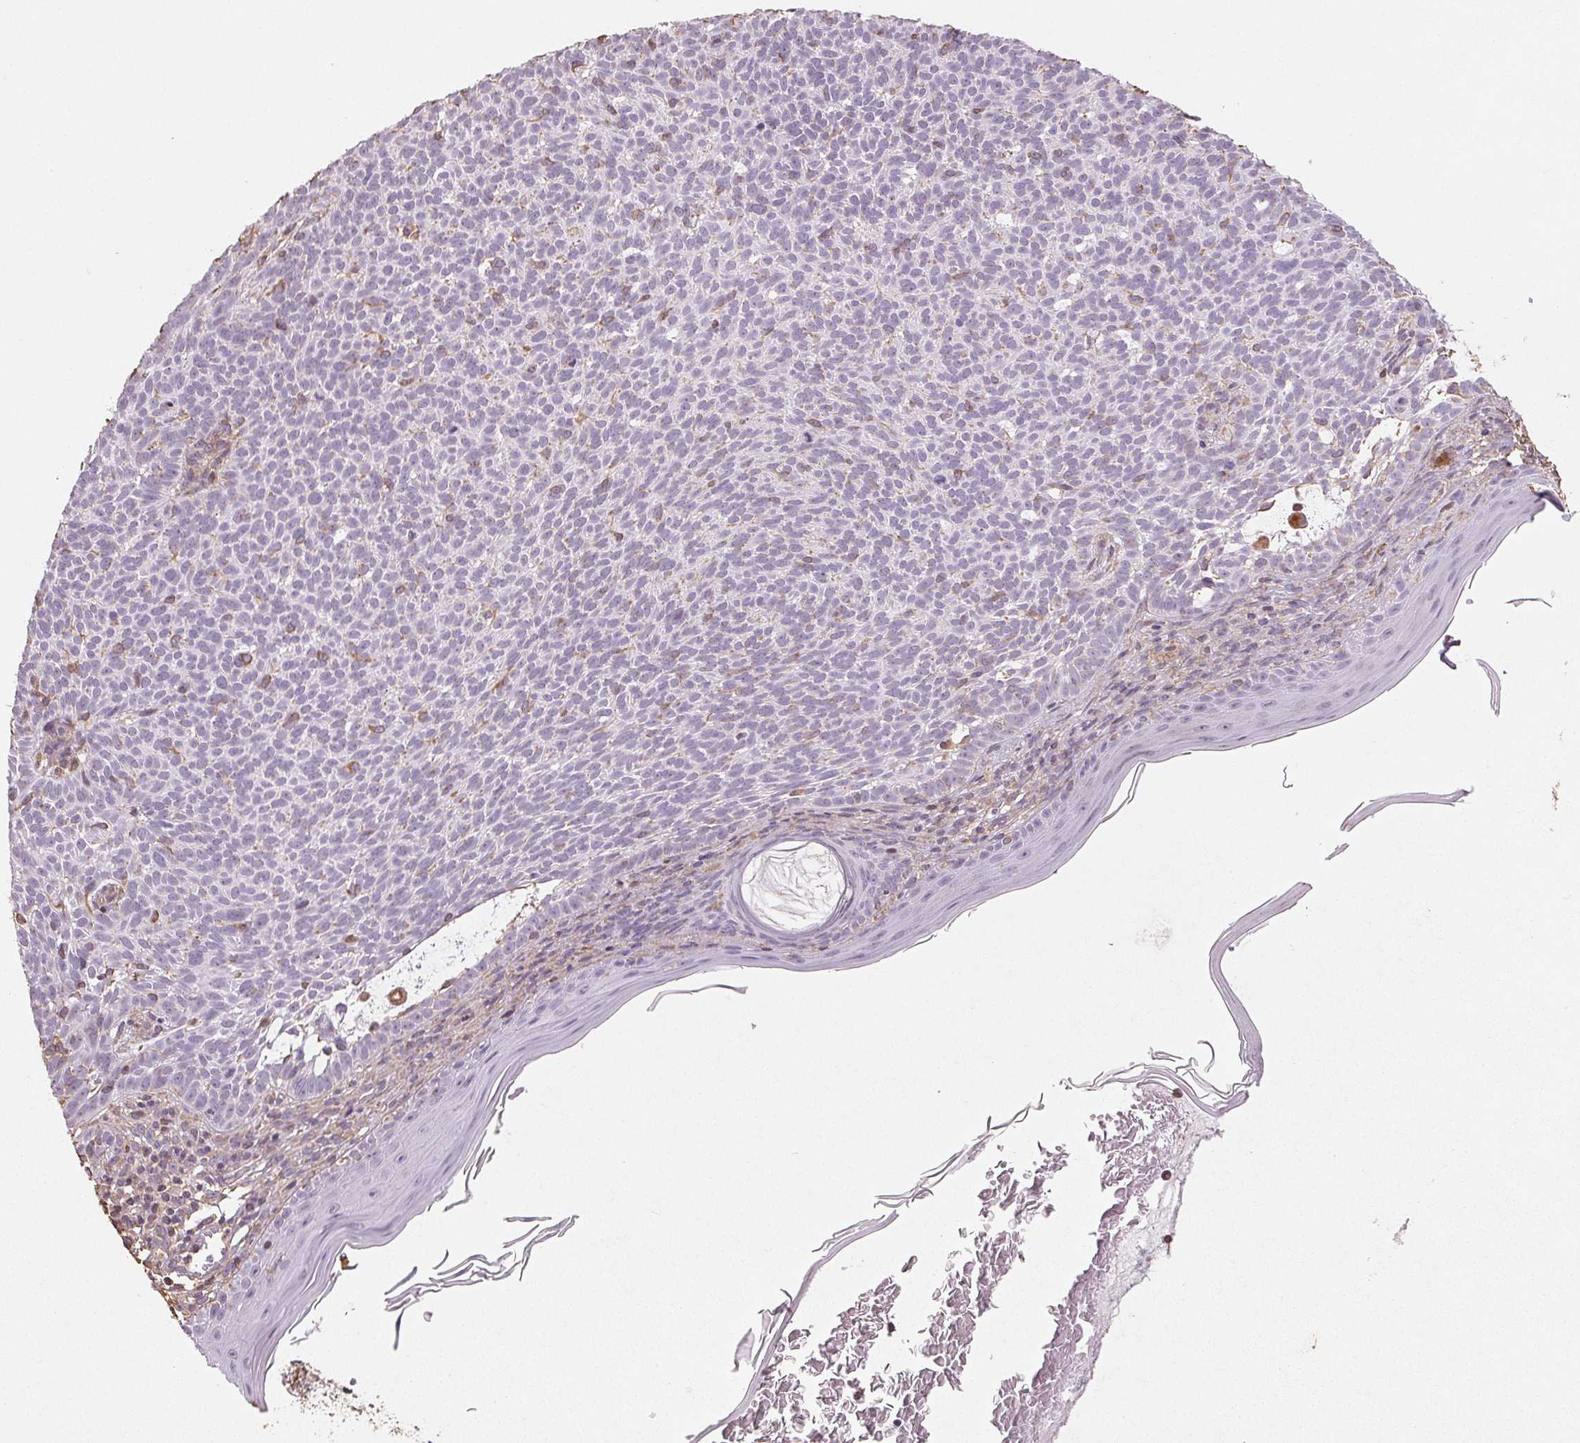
{"staining": {"intensity": "negative", "quantity": "none", "location": "none"}, "tissue": "skin cancer", "cell_type": "Tumor cells", "image_type": "cancer", "snomed": [{"axis": "morphology", "description": "Basal cell carcinoma"}, {"axis": "topography", "description": "Skin"}], "caption": "Skin basal cell carcinoma was stained to show a protein in brown. There is no significant positivity in tumor cells.", "gene": "COL7A1", "patient": {"sex": "male", "age": 78}}